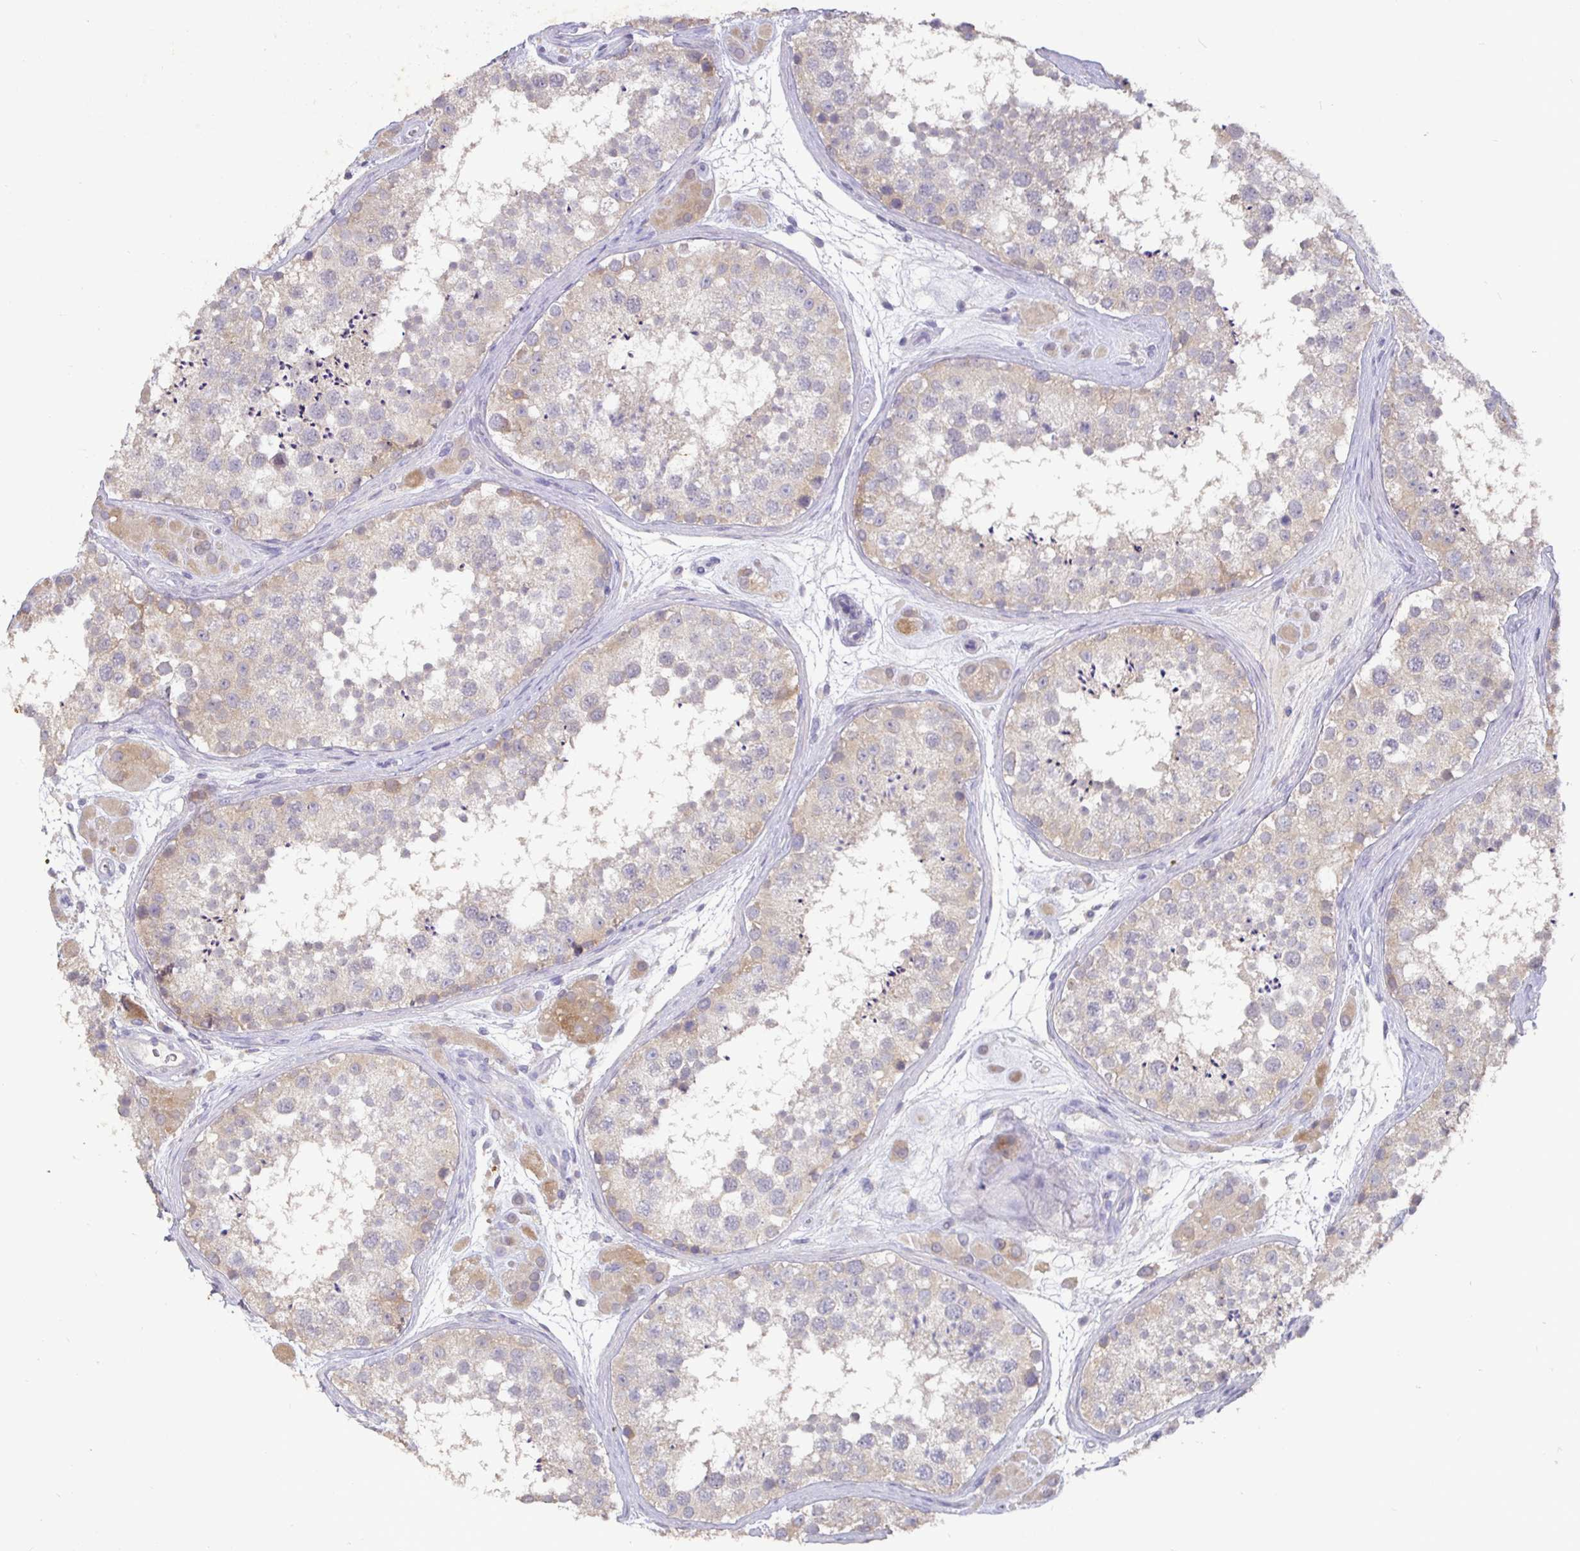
{"staining": {"intensity": "weak", "quantity": "25%-75%", "location": "cytoplasmic/membranous"}, "tissue": "testis", "cell_type": "Cells in seminiferous ducts", "image_type": "normal", "snomed": [{"axis": "morphology", "description": "Normal tissue, NOS"}, {"axis": "topography", "description": "Testis"}], "caption": "A brown stain shows weak cytoplasmic/membranous expression of a protein in cells in seminiferous ducts of benign testis. (DAB IHC with brightfield microscopy, high magnification).", "gene": "SHISA4", "patient": {"sex": "male", "age": 41}}